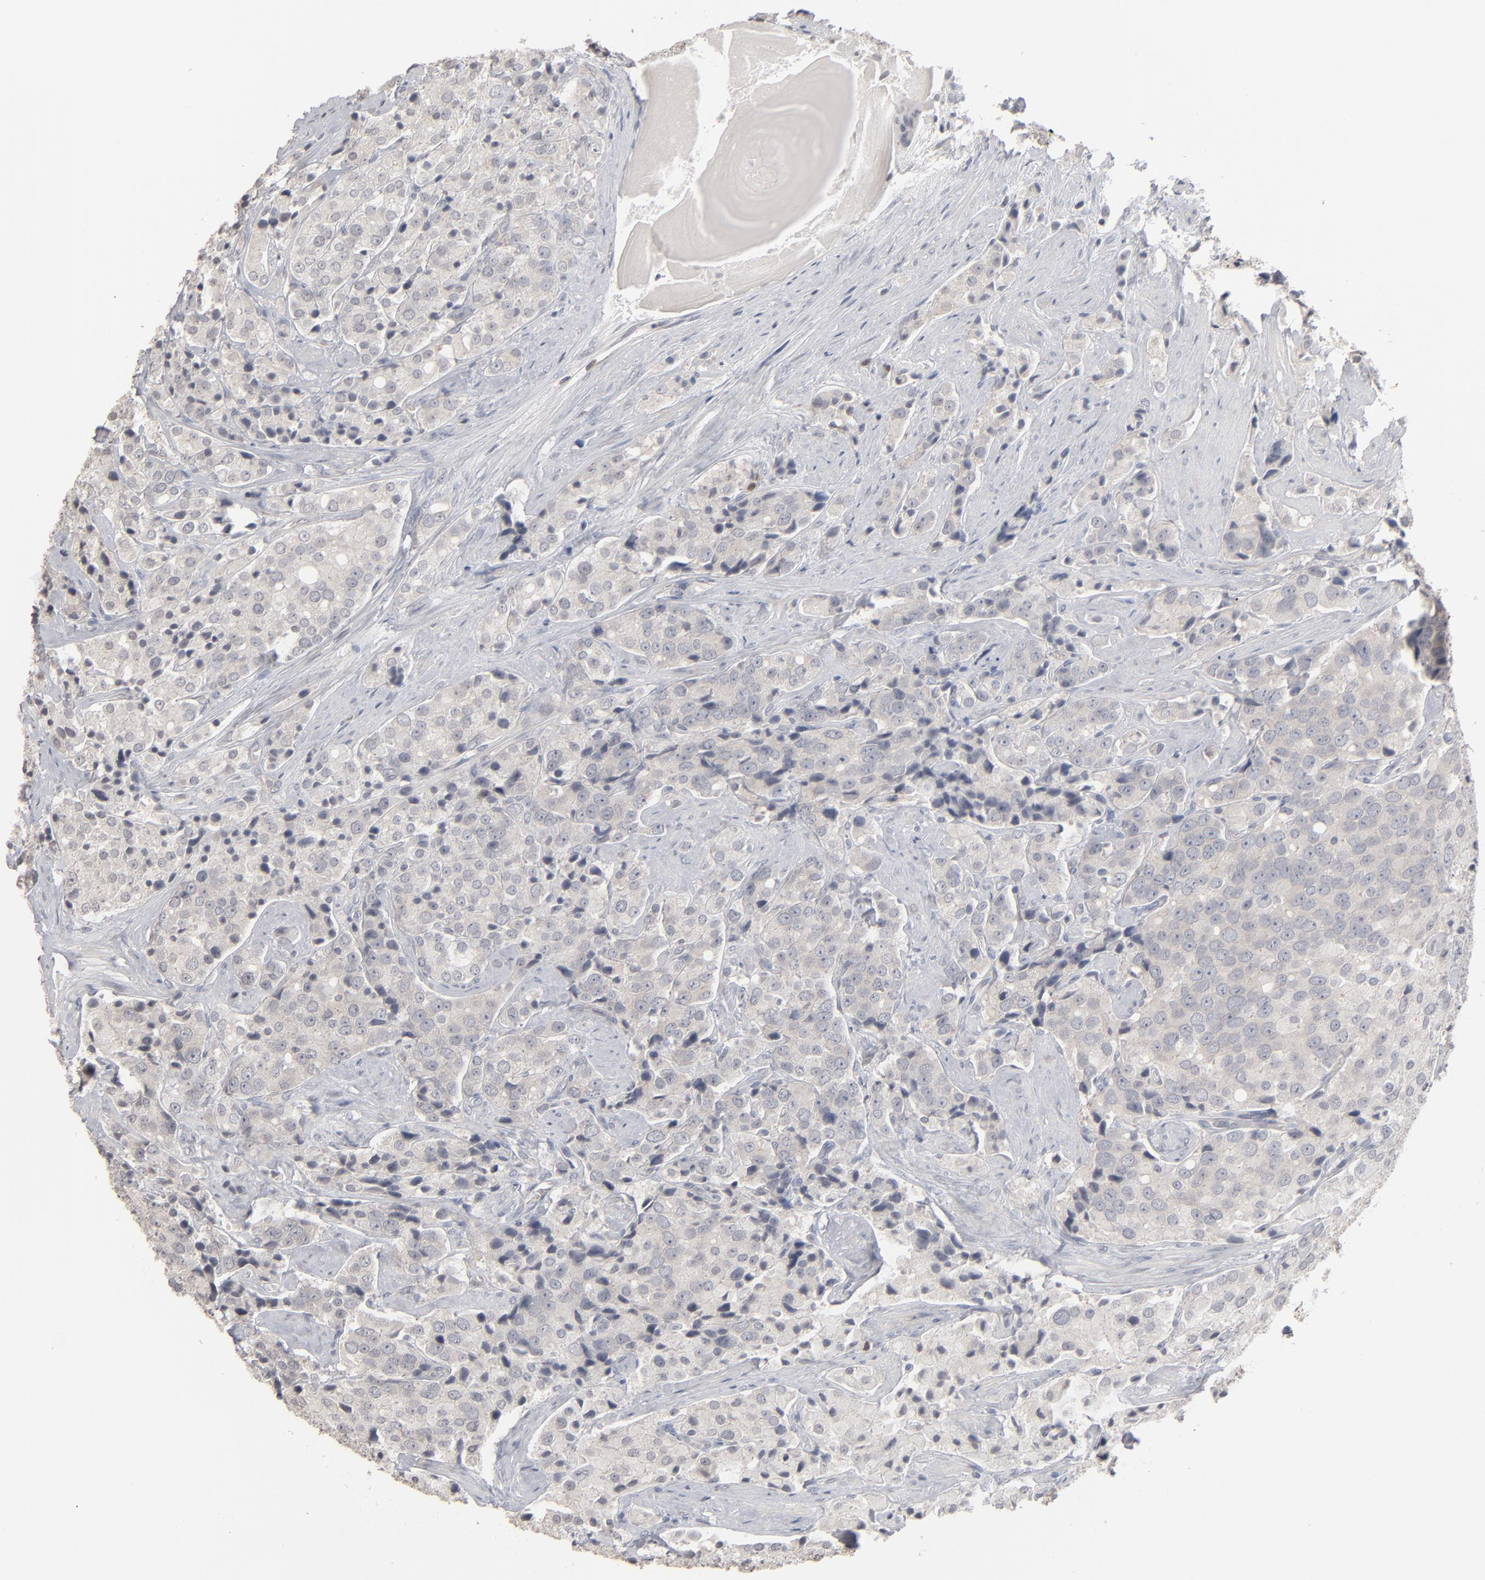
{"staining": {"intensity": "negative", "quantity": "none", "location": "none"}, "tissue": "prostate cancer", "cell_type": "Tumor cells", "image_type": "cancer", "snomed": [{"axis": "morphology", "description": "Adenocarcinoma, Medium grade"}, {"axis": "topography", "description": "Prostate"}], "caption": "A high-resolution histopathology image shows immunohistochemistry (IHC) staining of prostate adenocarcinoma (medium-grade), which reveals no significant positivity in tumor cells.", "gene": "STAT4", "patient": {"sex": "male", "age": 70}}